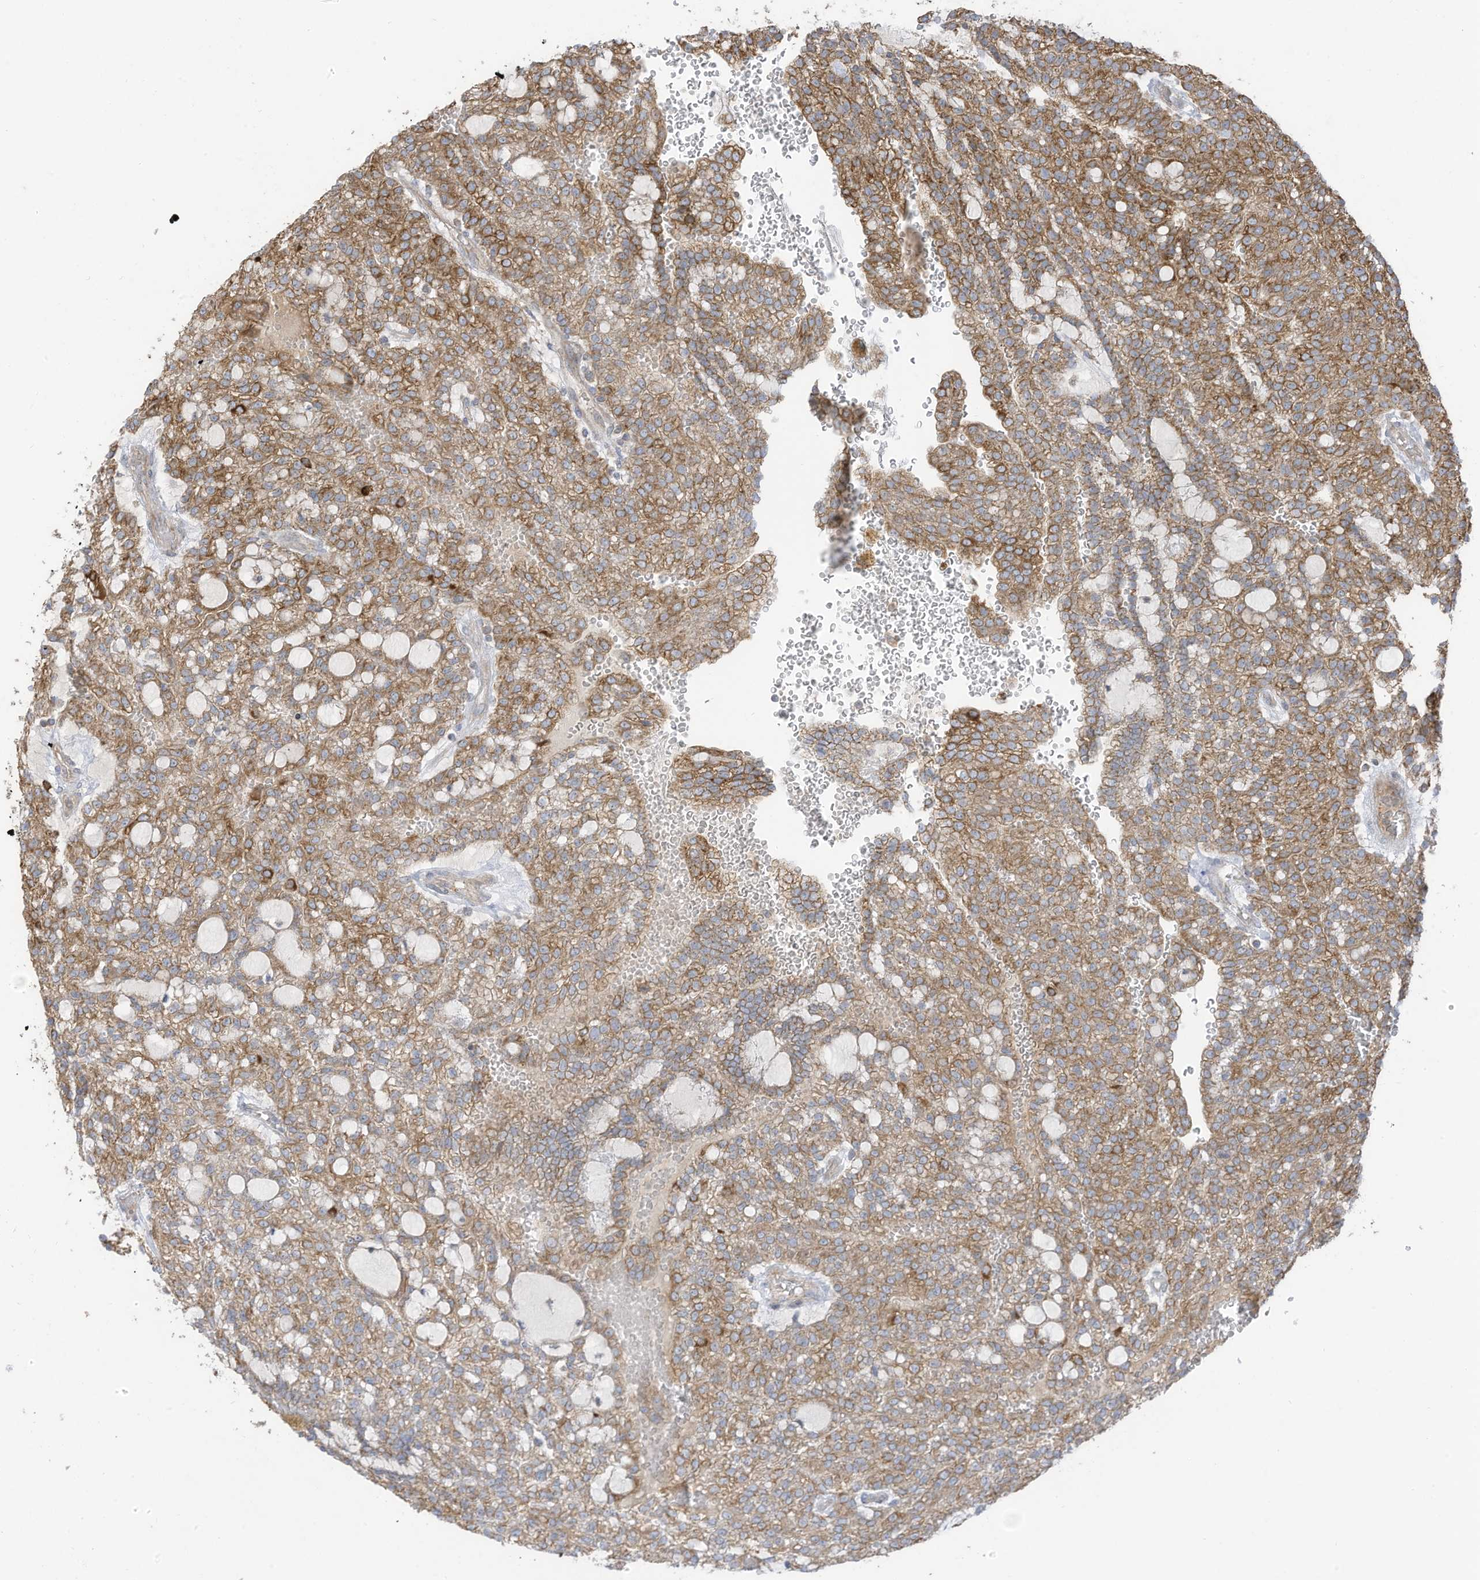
{"staining": {"intensity": "moderate", "quantity": ">75%", "location": "cytoplasmic/membranous"}, "tissue": "renal cancer", "cell_type": "Tumor cells", "image_type": "cancer", "snomed": [{"axis": "morphology", "description": "Adenocarcinoma, NOS"}, {"axis": "topography", "description": "Kidney"}], "caption": "Tumor cells display medium levels of moderate cytoplasmic/membranous positivity in about >75% of cells in renal adenocarcinoma. The staining was performed using DAB to visualize the protein expression in brown, while the nuclei were stained in blue with hematoxylin (Magnification: 20x).", "gene": "CGAS", "patient": {"sex": "male", "age": 63}}